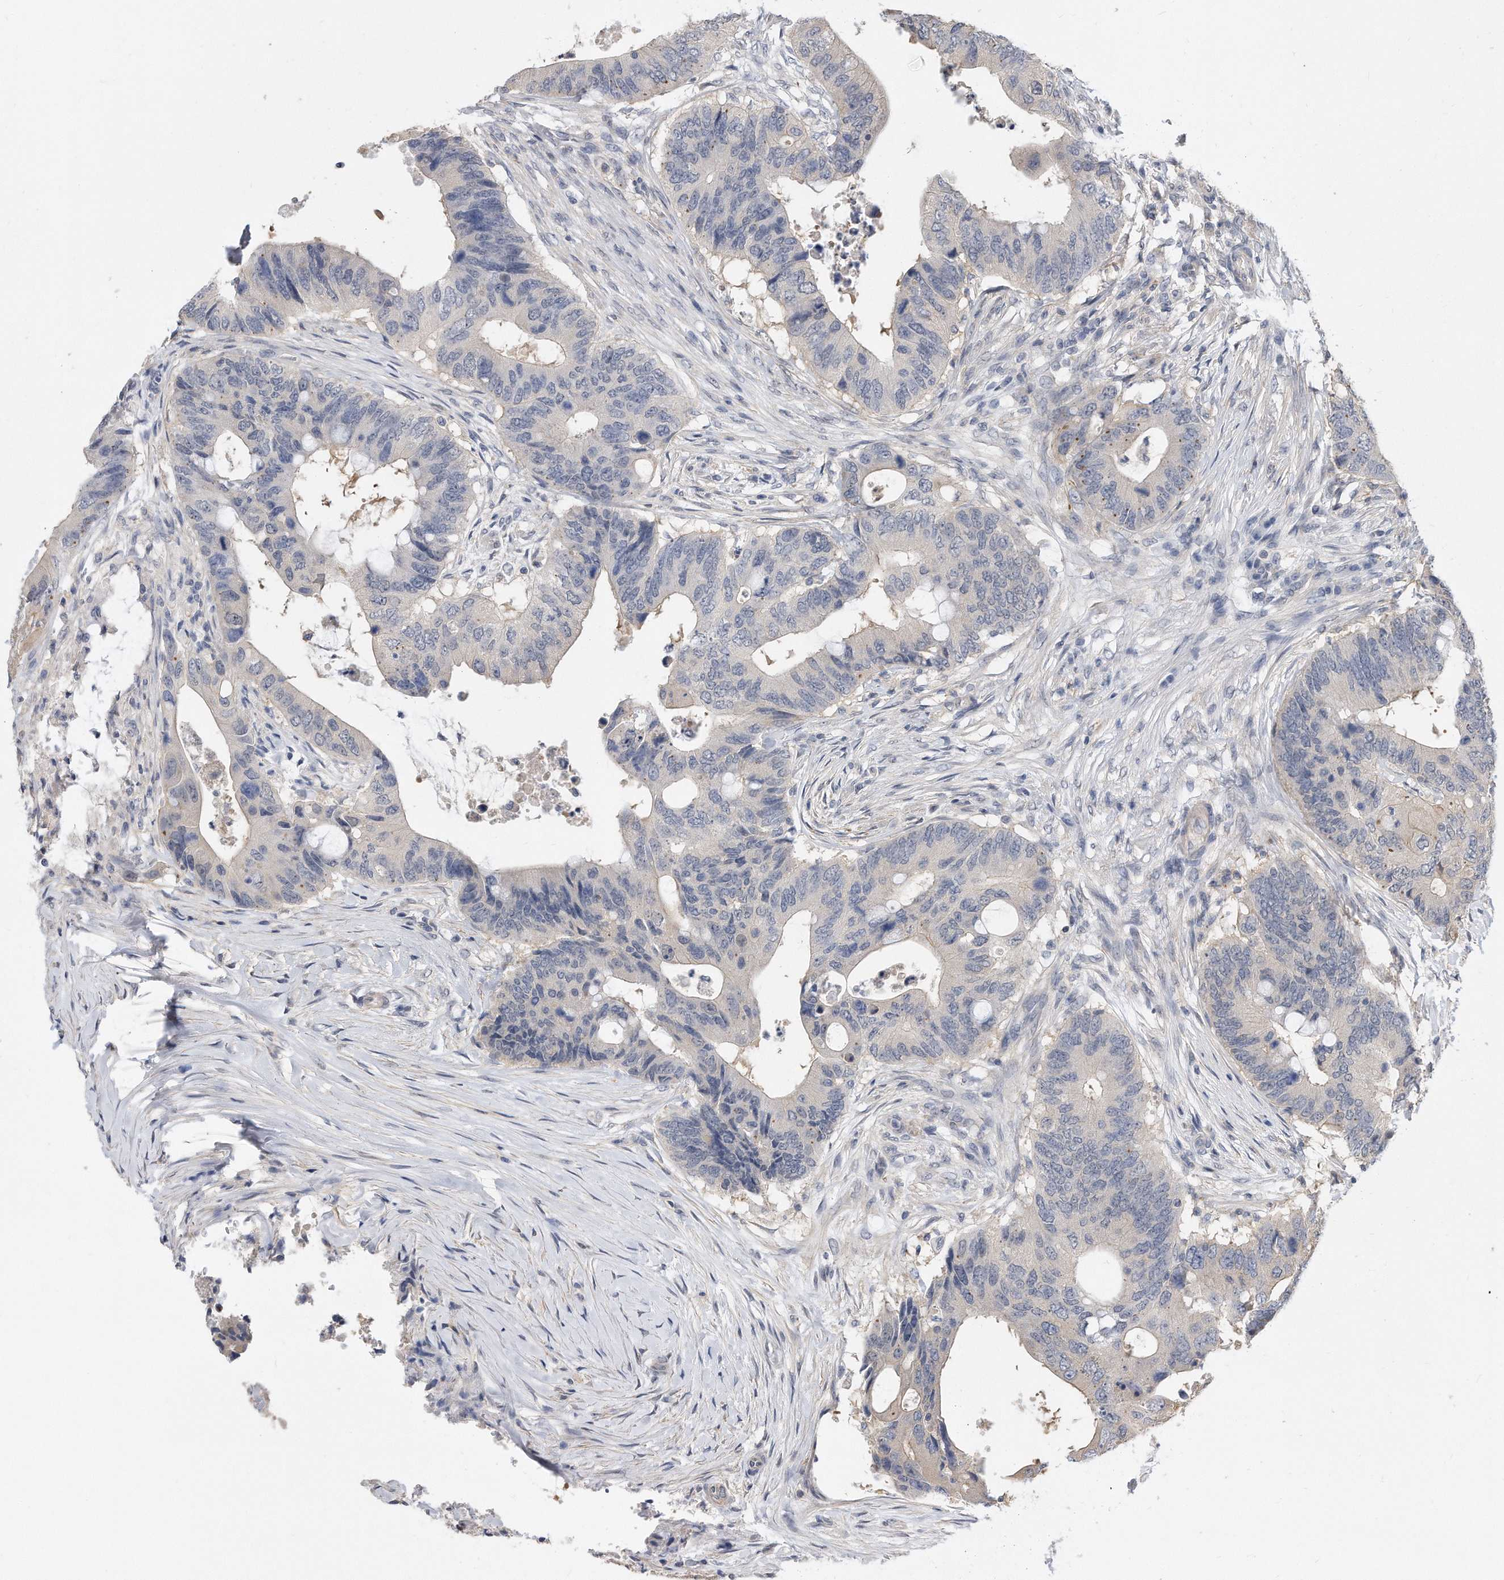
{"staining": {"intensity": "negative", "quantity": "none", "location": "none"}, "tissue": "colorectal cancer", "cell_type": "Tumor cells", "image_type": "cancer", "snomed": [{"axis": "morphology", "description": "Adenocarcinoma, NOS"}, {"axis": "topography", "description": "Colon"}], "caption": "This is an IHC image of human adenocarcinoma (colorectal). There is no staining in tumor cells.", "gene": "TCP1", "patient": {"sex": "male", "age": 71}}